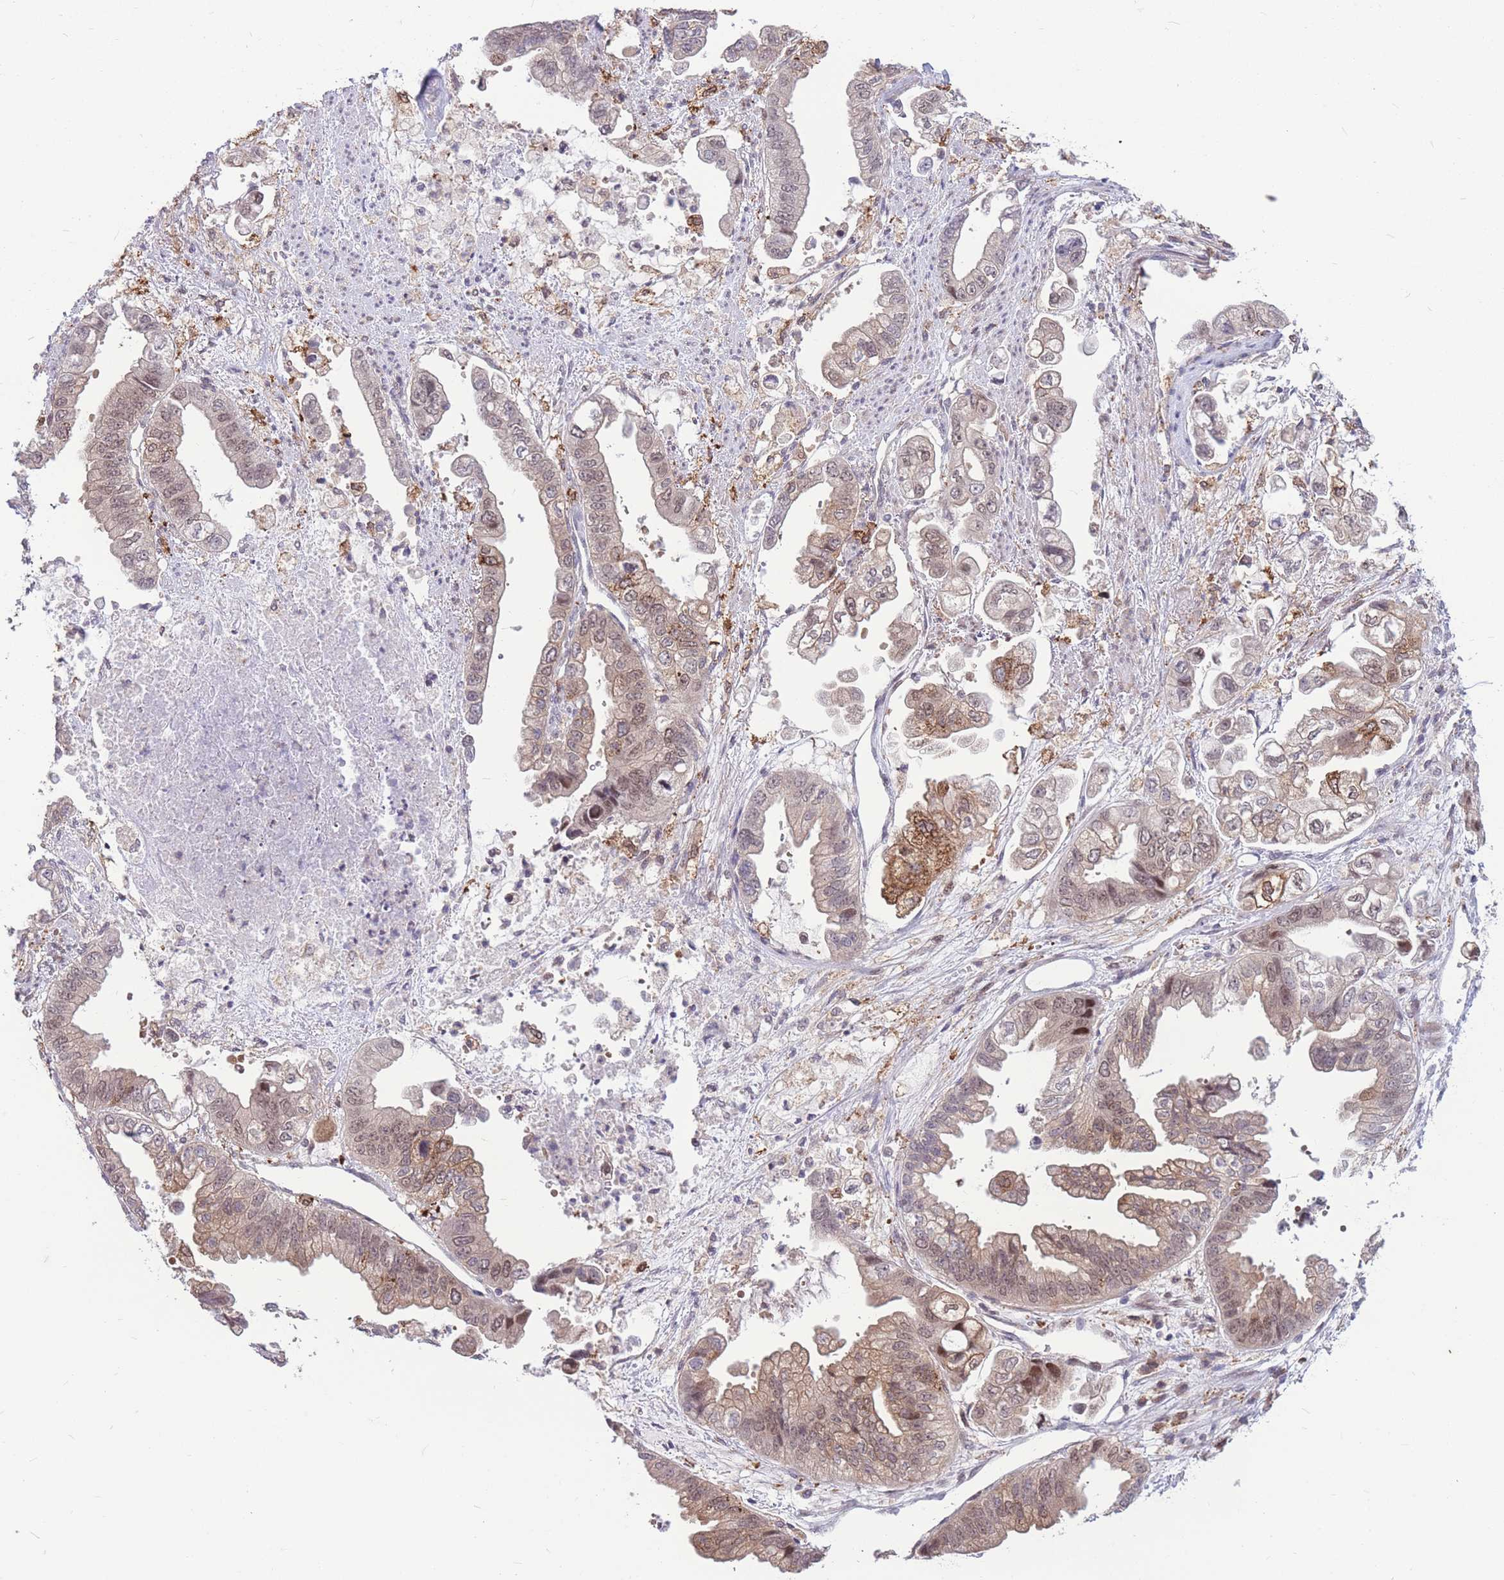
{"staining": {"intensity": "moderate", "quantity": "25%-75%", "location": "cytoplasmic/membranous,nuclear"}, "tissue": "stomach cancer", "cell_type": "Tumor cells", "image_type": "cancer", "snomed": [{"axis": "morphology", "description": "Adenocarcinoma, NOS"}, {"axis": "topography", "description": "Stomach"}], "caption": "Brown immunohistochemical staining in adenocarcinoma (stomach) displays moderate cytoplasmic/membranous and nuclear positivity in about 25%-75% of tumor cells. (DAB (3,3'-diaminobenzidine) IHC, brown staining for protein, blue staining for nuclei).", "gene": "TCF20", "patient": {"sex": "male", "age": 62}}